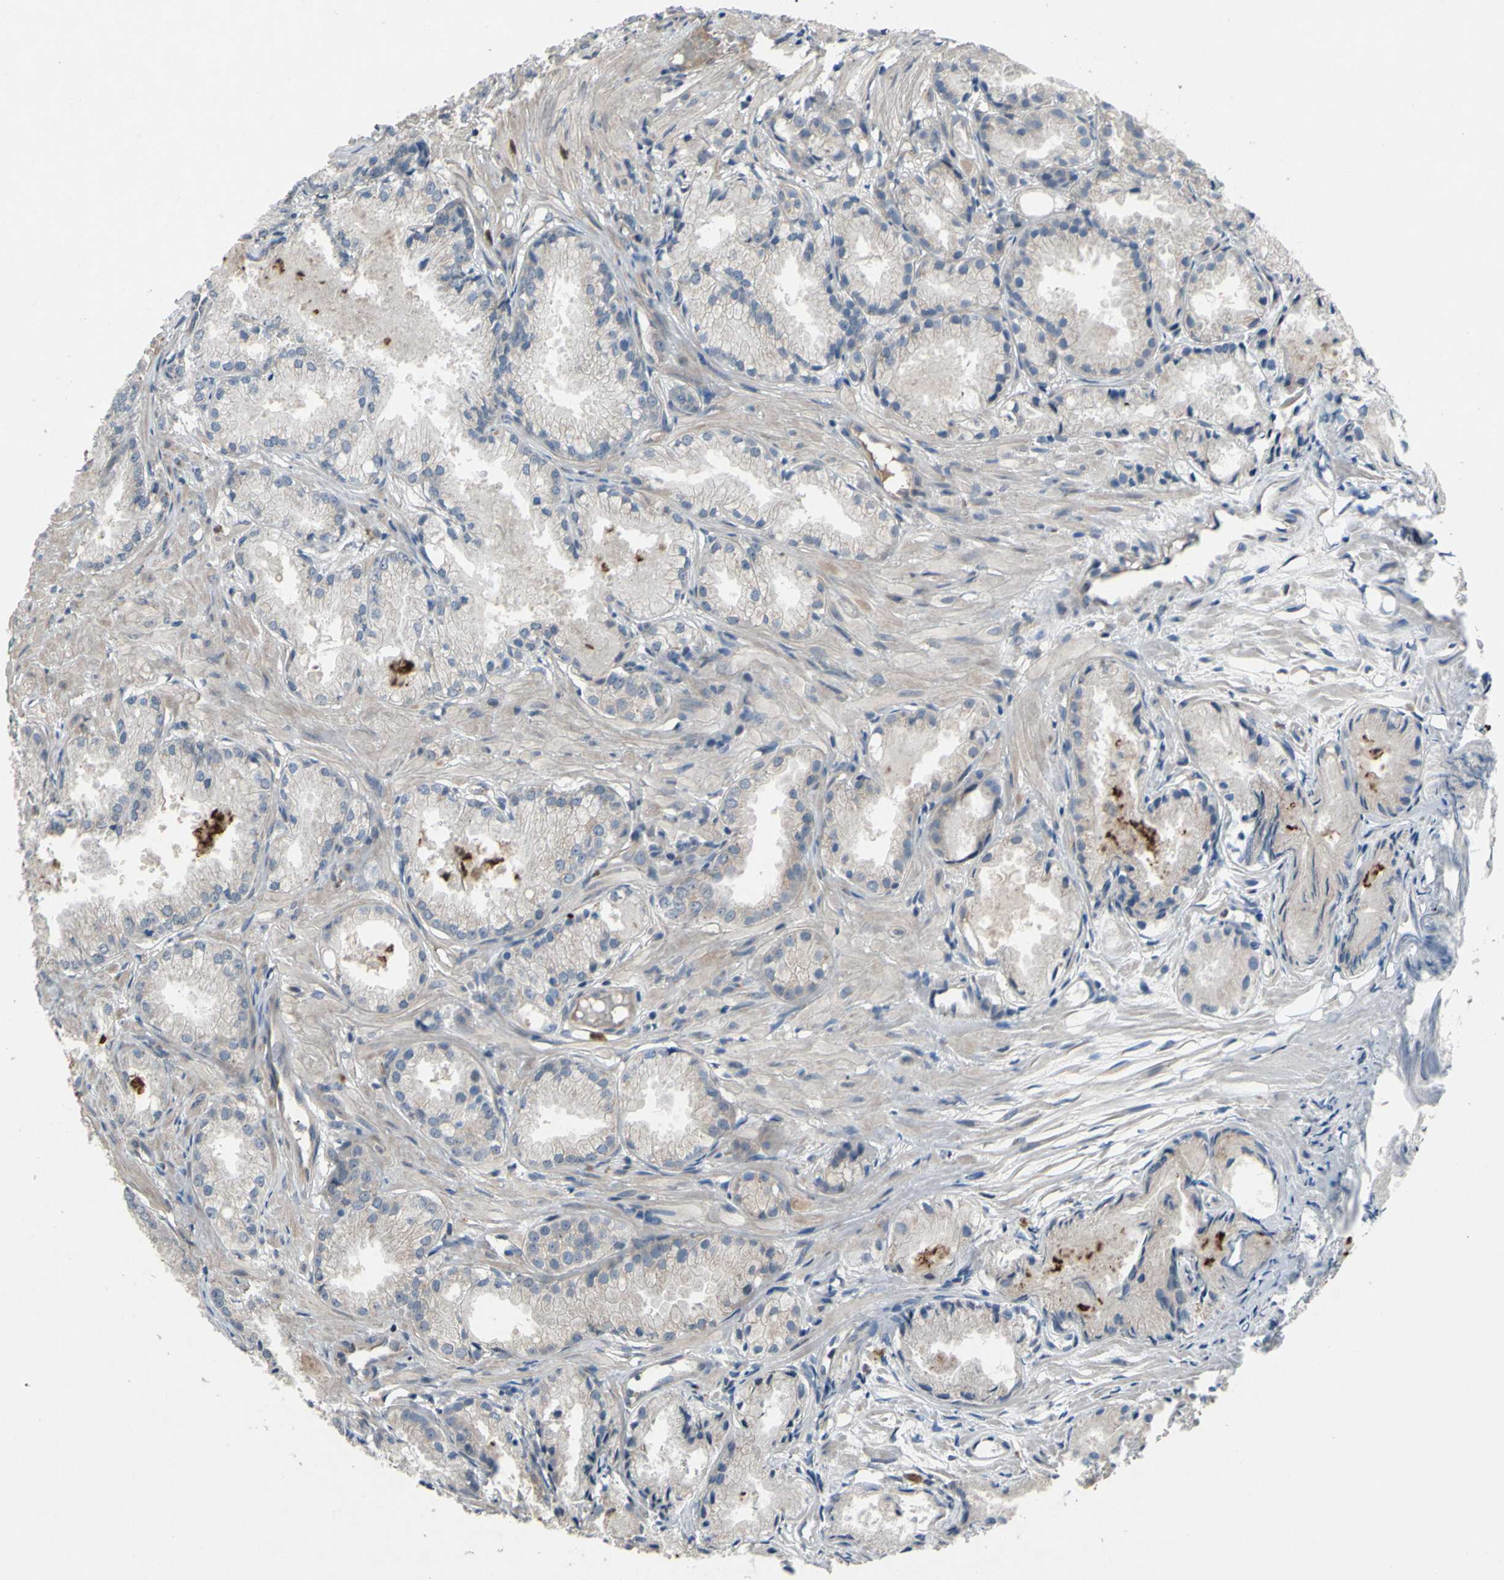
{"staining": {"intensity": "weak", "quantity": ">75%", "location": "cytoplasmic/membranous"}, "tissue": "prostate cancer", "cell_type": "Tumor cells", "image_type": "cancer", "snomed": [{"axis": "morphology", "description": "Adenocarcinoma, Low grade"}, {"axis": "topography", "description": "Prostate"}], "caption": "An immunohistochemistry photomicrograph of tumor tissue is shown. Protein staining in brown labels weak cytoplasmic/membranous positivity in prostate cancer within tumor cells.", "gene": "GRAMD2B", "patient": {"sex": "male", "age": 72}}